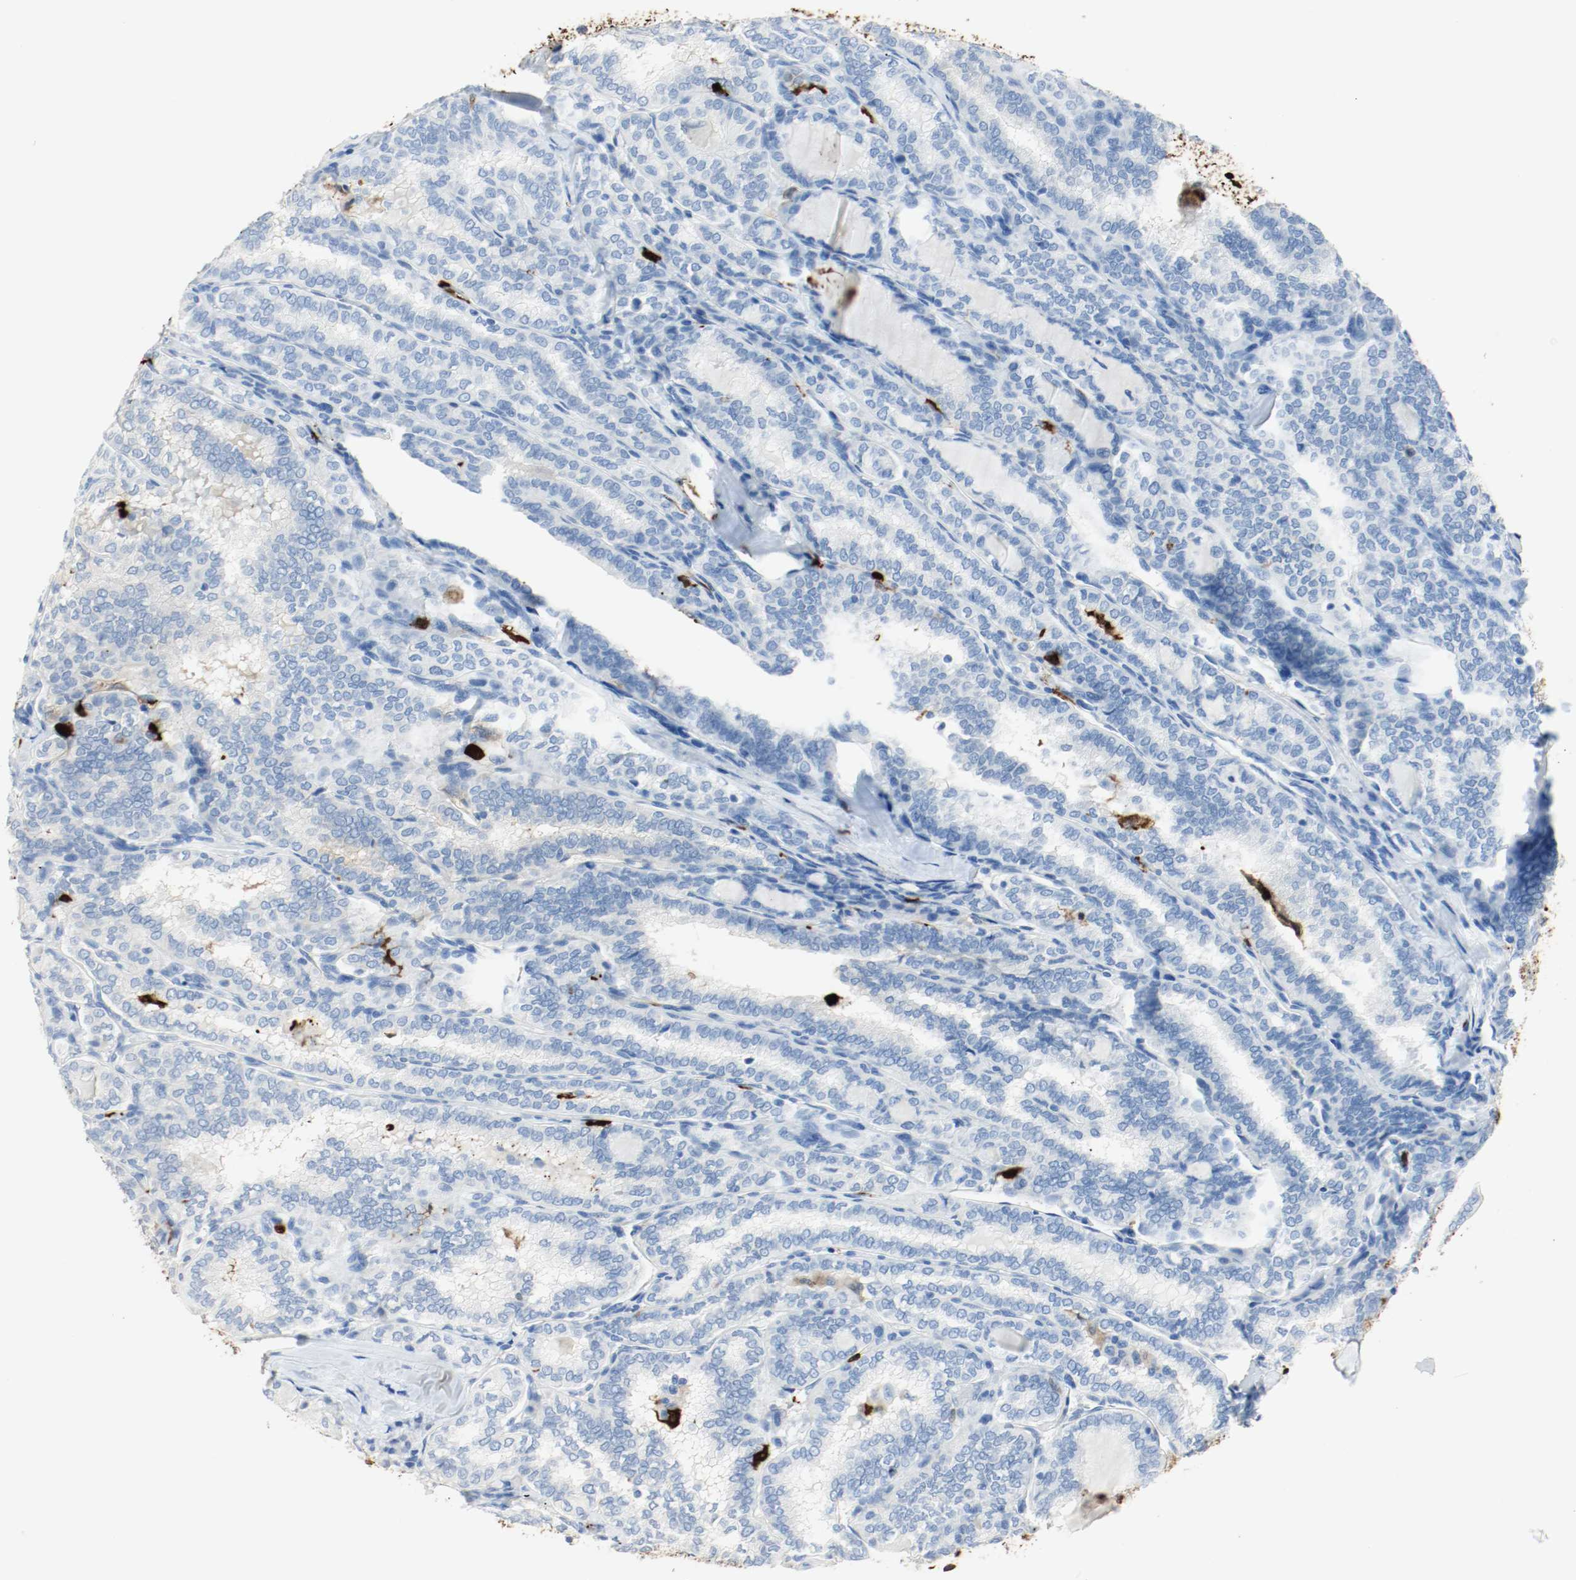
{"staining": {"intensity": "negative", "quantity": "none", "location": "none"}, "tissue": "thyroid cancer", "cell_type": "Tumor cells", "image_type": "cancer", "snomed": [{"axis": "morphology", "description": "Papillary adenocarcinoma, NOS"}, {"axis": "topography", "description": "Thyroid gland"}], "caption": "High magnification brightfield microscopy of thyroid cancer (papillary adenocarcinoma) stained with DAB (3,3'-diaminobenzidine) (brown) and counterstained with hematoxylin (blue): tumor cells show no significant staining.", "gene": "S100A9", "patient": {"sex": "female", "age": 30}}